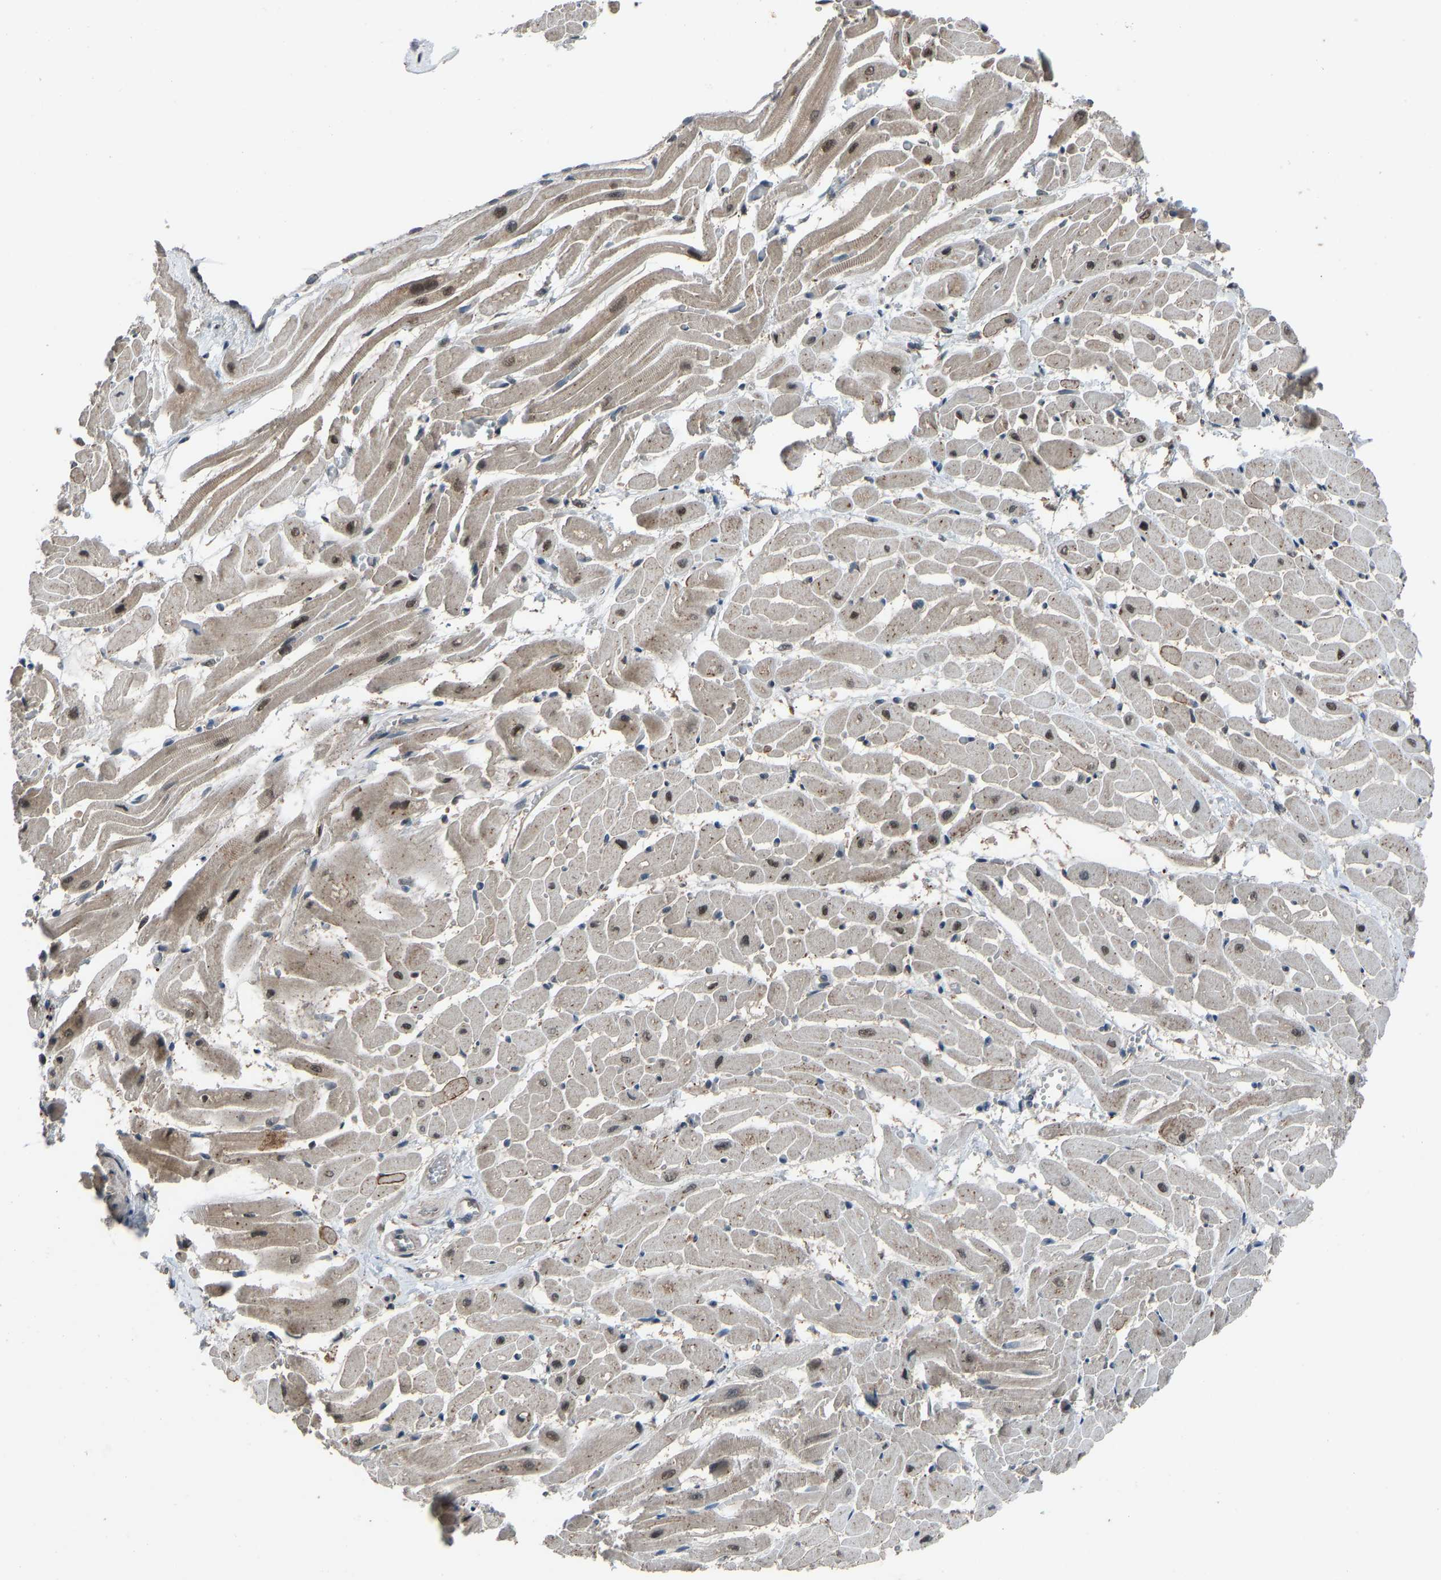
{"staining": {"intensity": "moderate", "quantity": "25%-75%", "location": "nuclear"}, "tissue": "heart muscle", "cell_type": "Cardiomyocytes", "image_type": "normal", "snomed": [{"axis": "morphology", "description": "Normal tissue, NOS"}, {"axis": "topography", "description": "Heart"}], "caption": "Protein analysis of normal heart muscle reveals moderate nuclear positivity in about 25%-75% of cardiomyocytes.", "gene": "SLC43A1", "patient": {"sex": "male", "age": 45}}